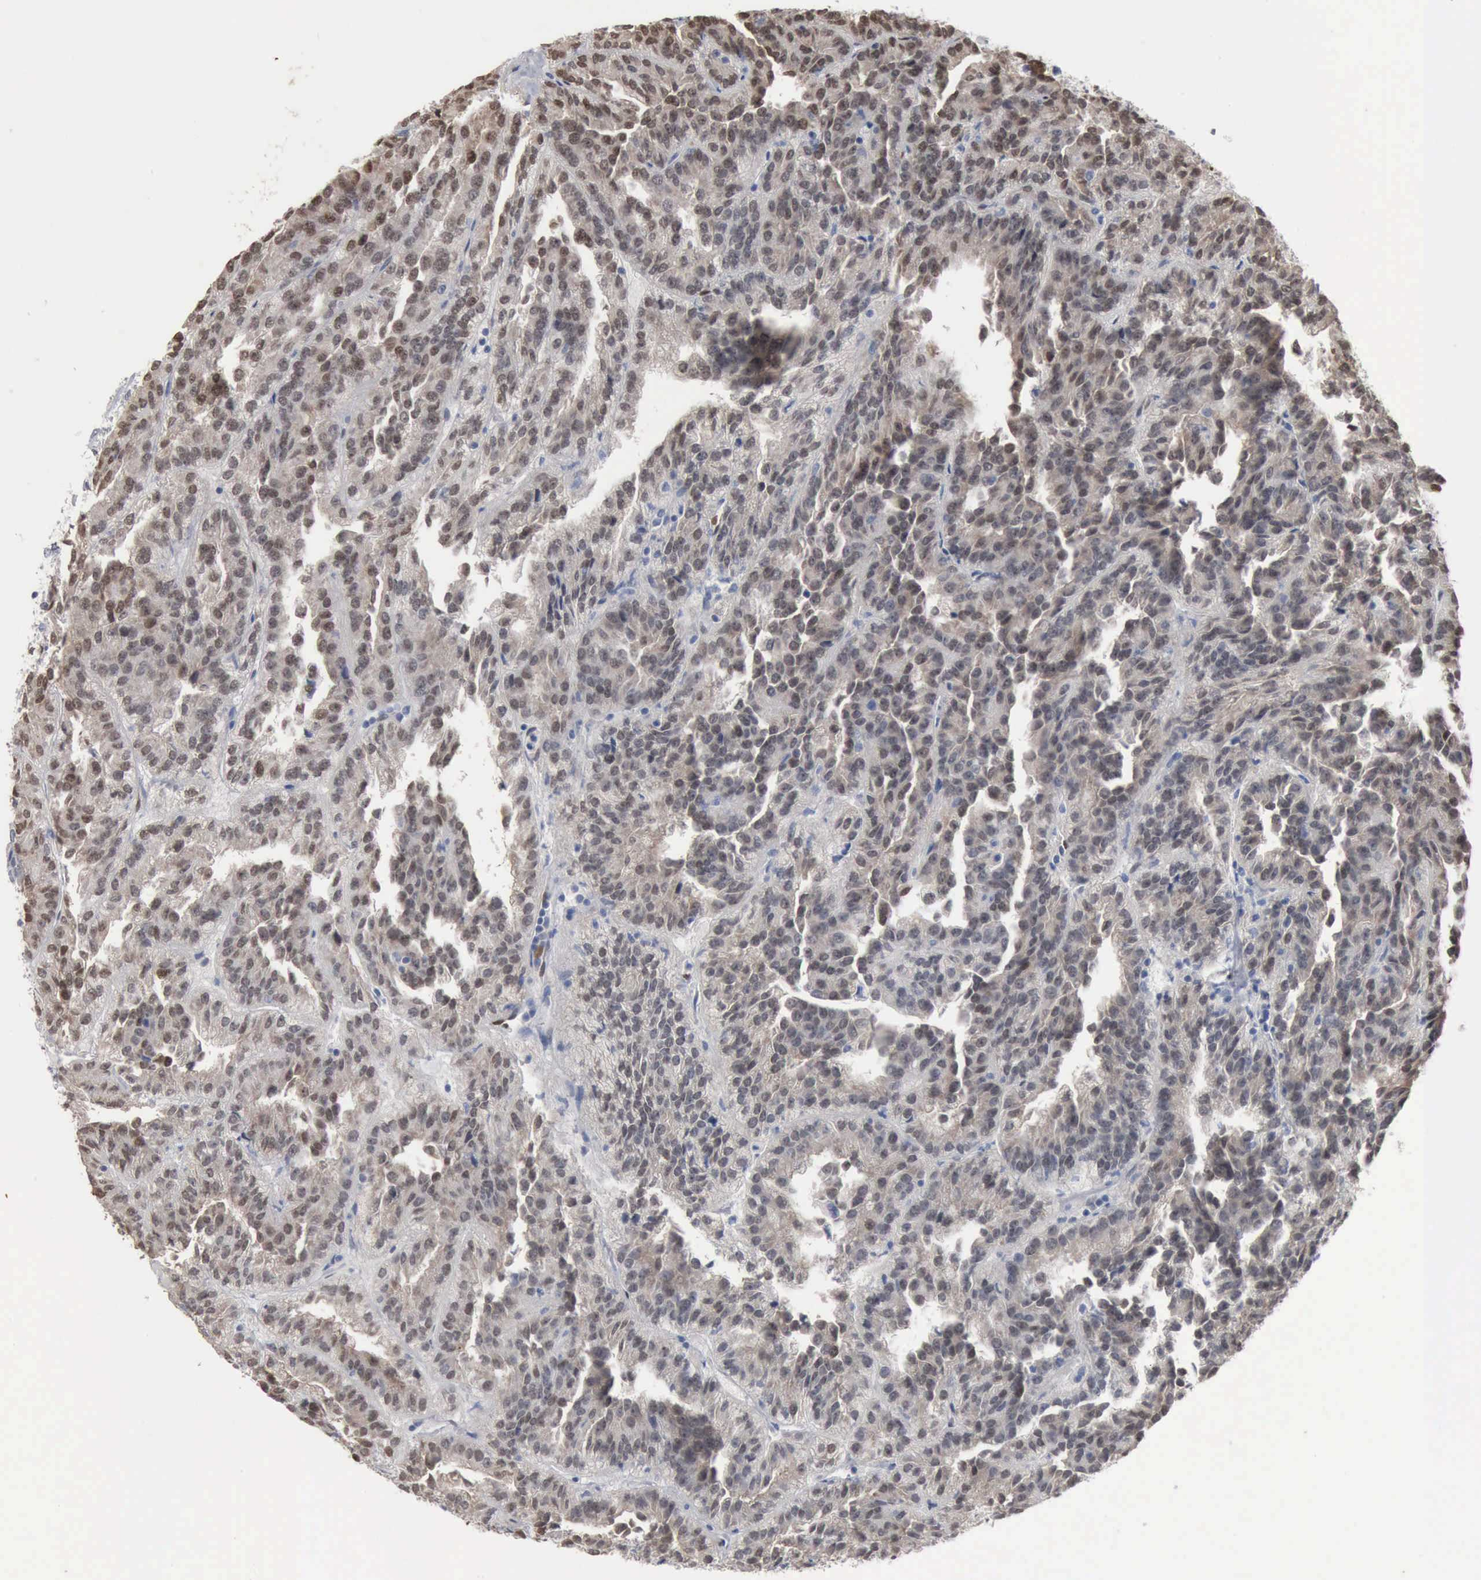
{"staining": {"intensity": "weak", "quantity": ">75%", "location": "nuclear"}, "tissue": "renal cancer", "cell_type": "Tumor cells", "image_type": "cancer", "snomed": [{"axis": "morphology", "description": "Adenocarcinoma, NOS"}, {"axis": "topography", "description": "Kidney"}], "caption": "The photomicrograph shows staining of renal cancer, revealing weak nuclear protein positivity (brown color) within tumor cells.", "gene": "FGF2", "patient": {"sex": "male", "age": 46}}